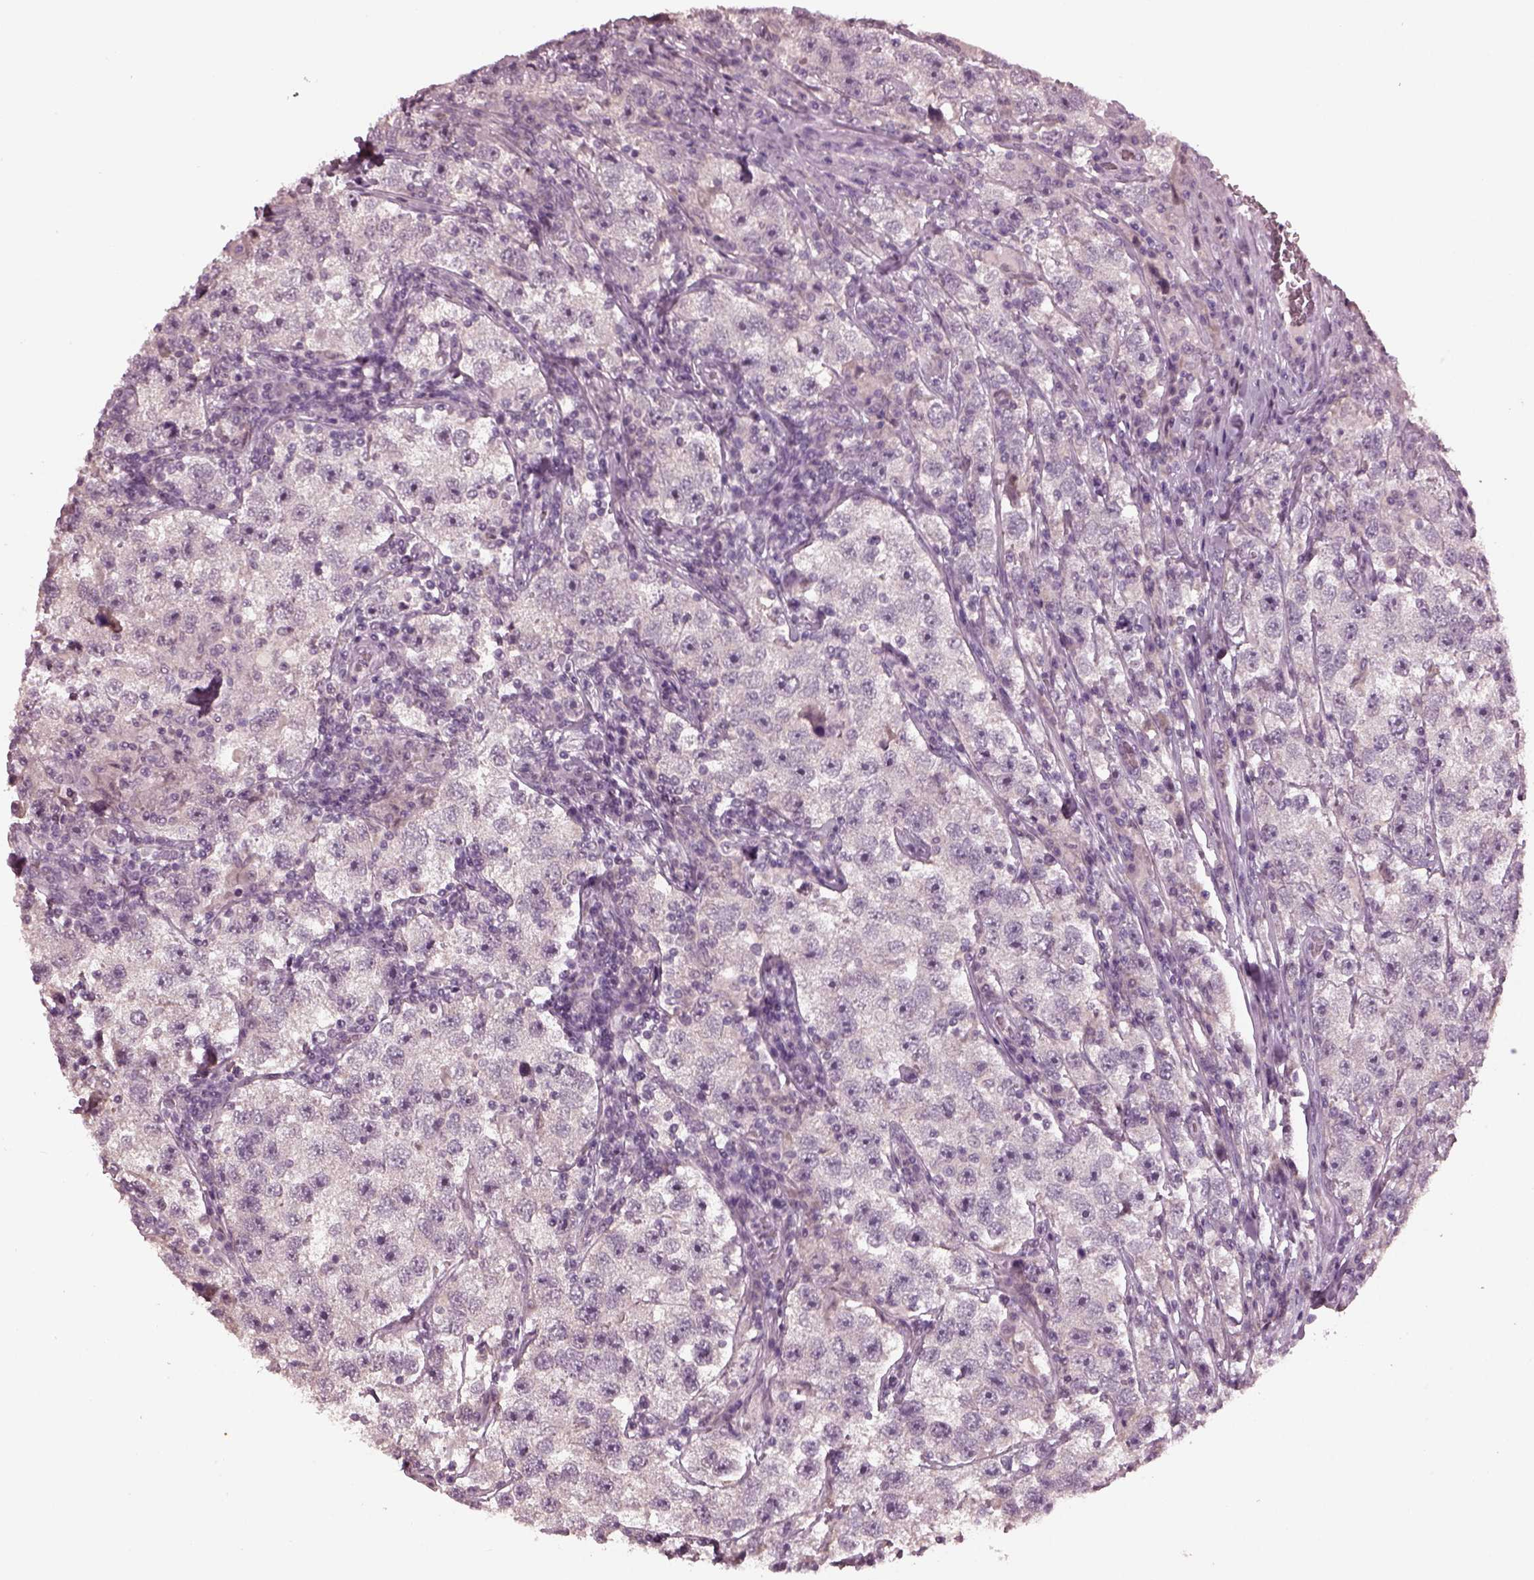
{"staining": {"intensity": "negative", "quantity": "none", "location": "none"}, "tissue": "testis cancer", "cell_type": "Tumor cells", "image_type": "cancer", "snomed": [{"axis": "morphology", "description": "Seminoma, NOS"}, {"axis": "topography", "description": "Testis"}], "caption": "There is no significant expression in tumor cells of testis seminoma.", "gene": "RCVRN", "patient": {"sex": "male", "age": 26}}